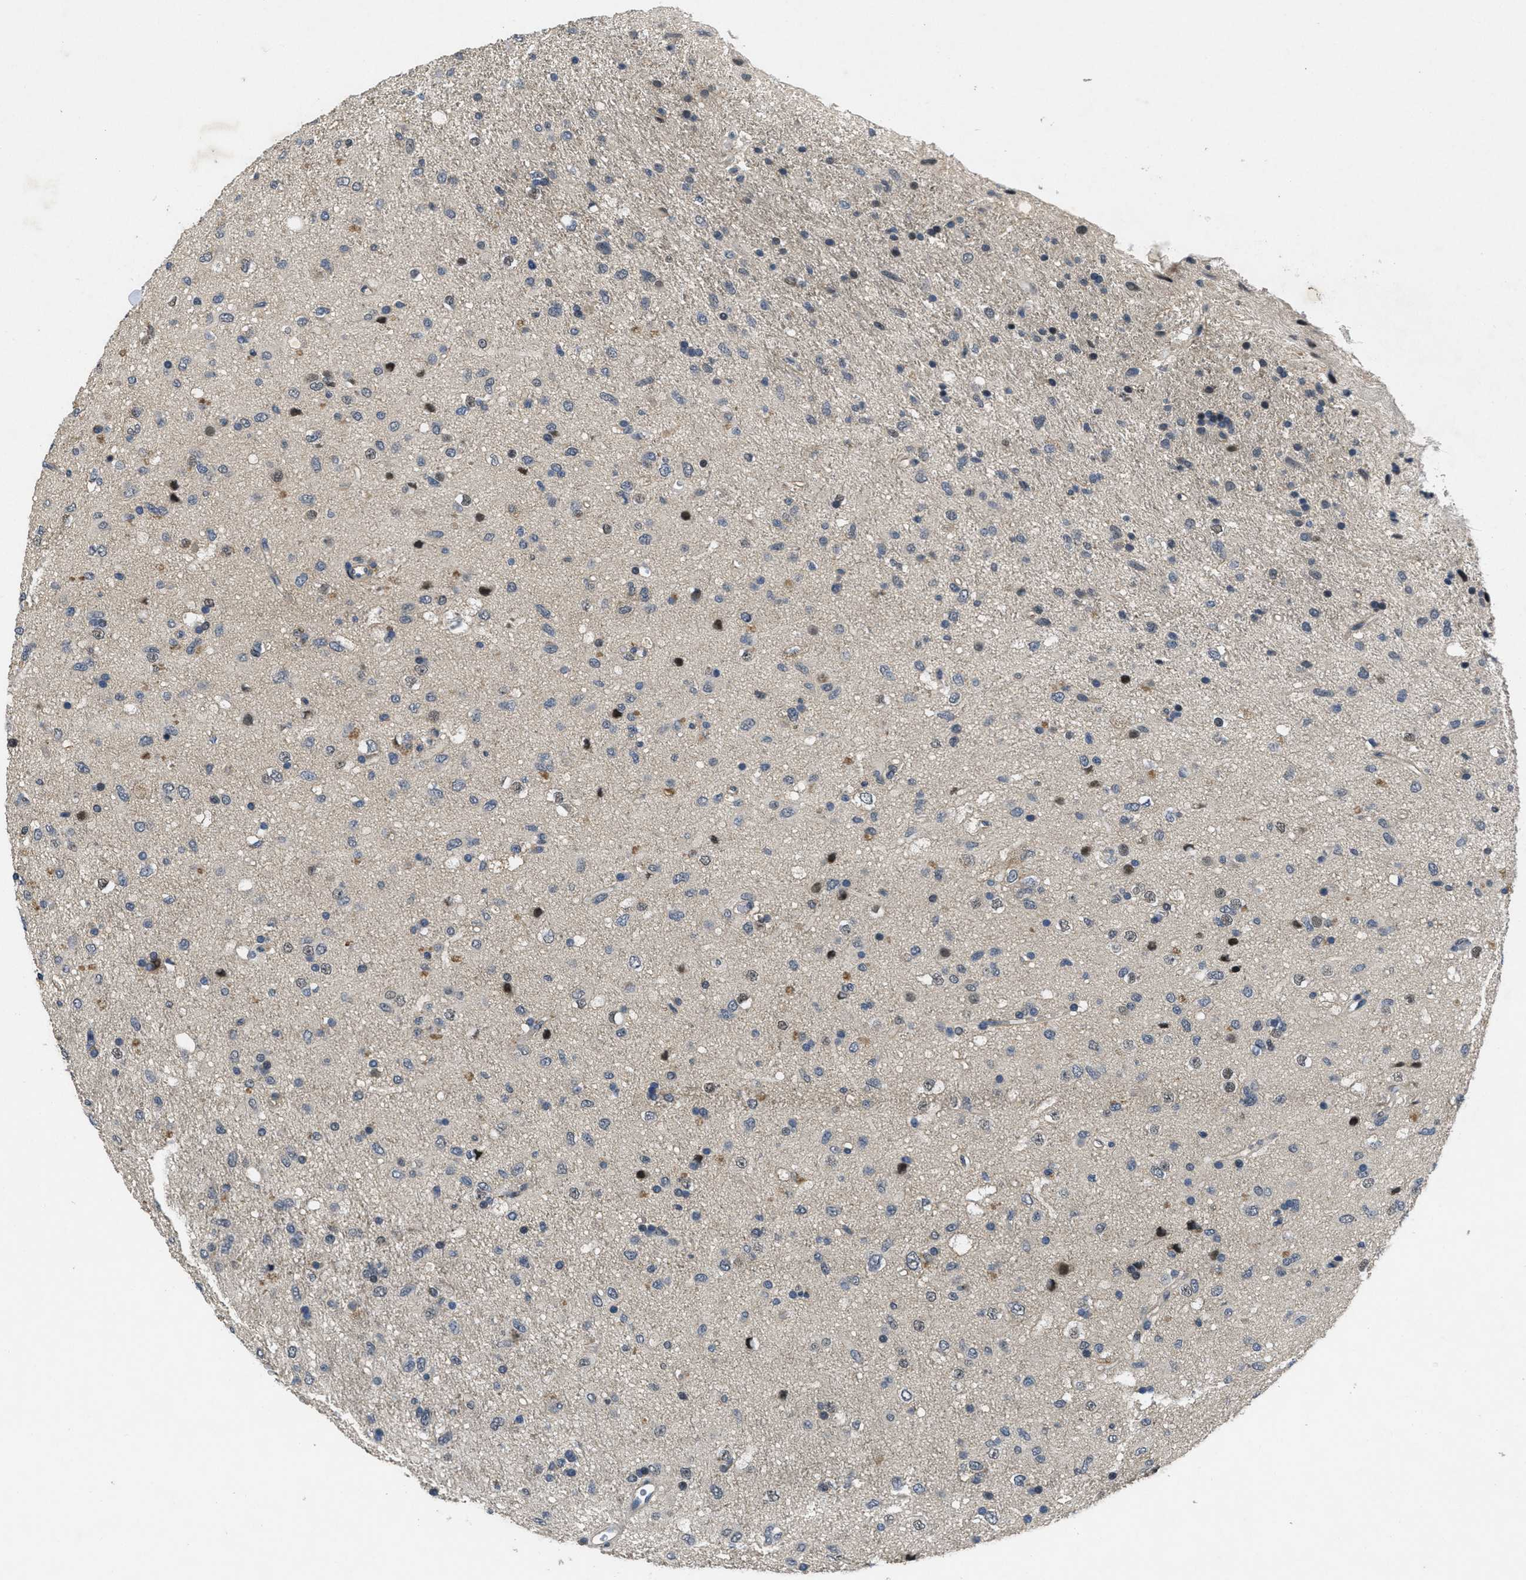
{"staining": {"intensity": "moderate", "quantity": "<25%", "location": "nuclear"}, "tissue": "glioma", "cell_type": "Tumor cells", "image_type": "cancer", "snomed": [{"axis": "morphology", "description": "Glioma, malignant, Low grade"}, {"axis": "topography", "description": "Brain"}], "caption": "Immunohistochemistry (IHC) (DAB) staining of glioma reveals moderate nuclear protein expression in about <25% of tumor cells. The protein of interest is stained brown, and the nuclei are stained in blue (DAB (3,3'-diaminobenzidine) IHC with brightfield microscopy, high magnification).", "gene": "PAPOLG", "patient": {"sex": "male", "age": 77}}